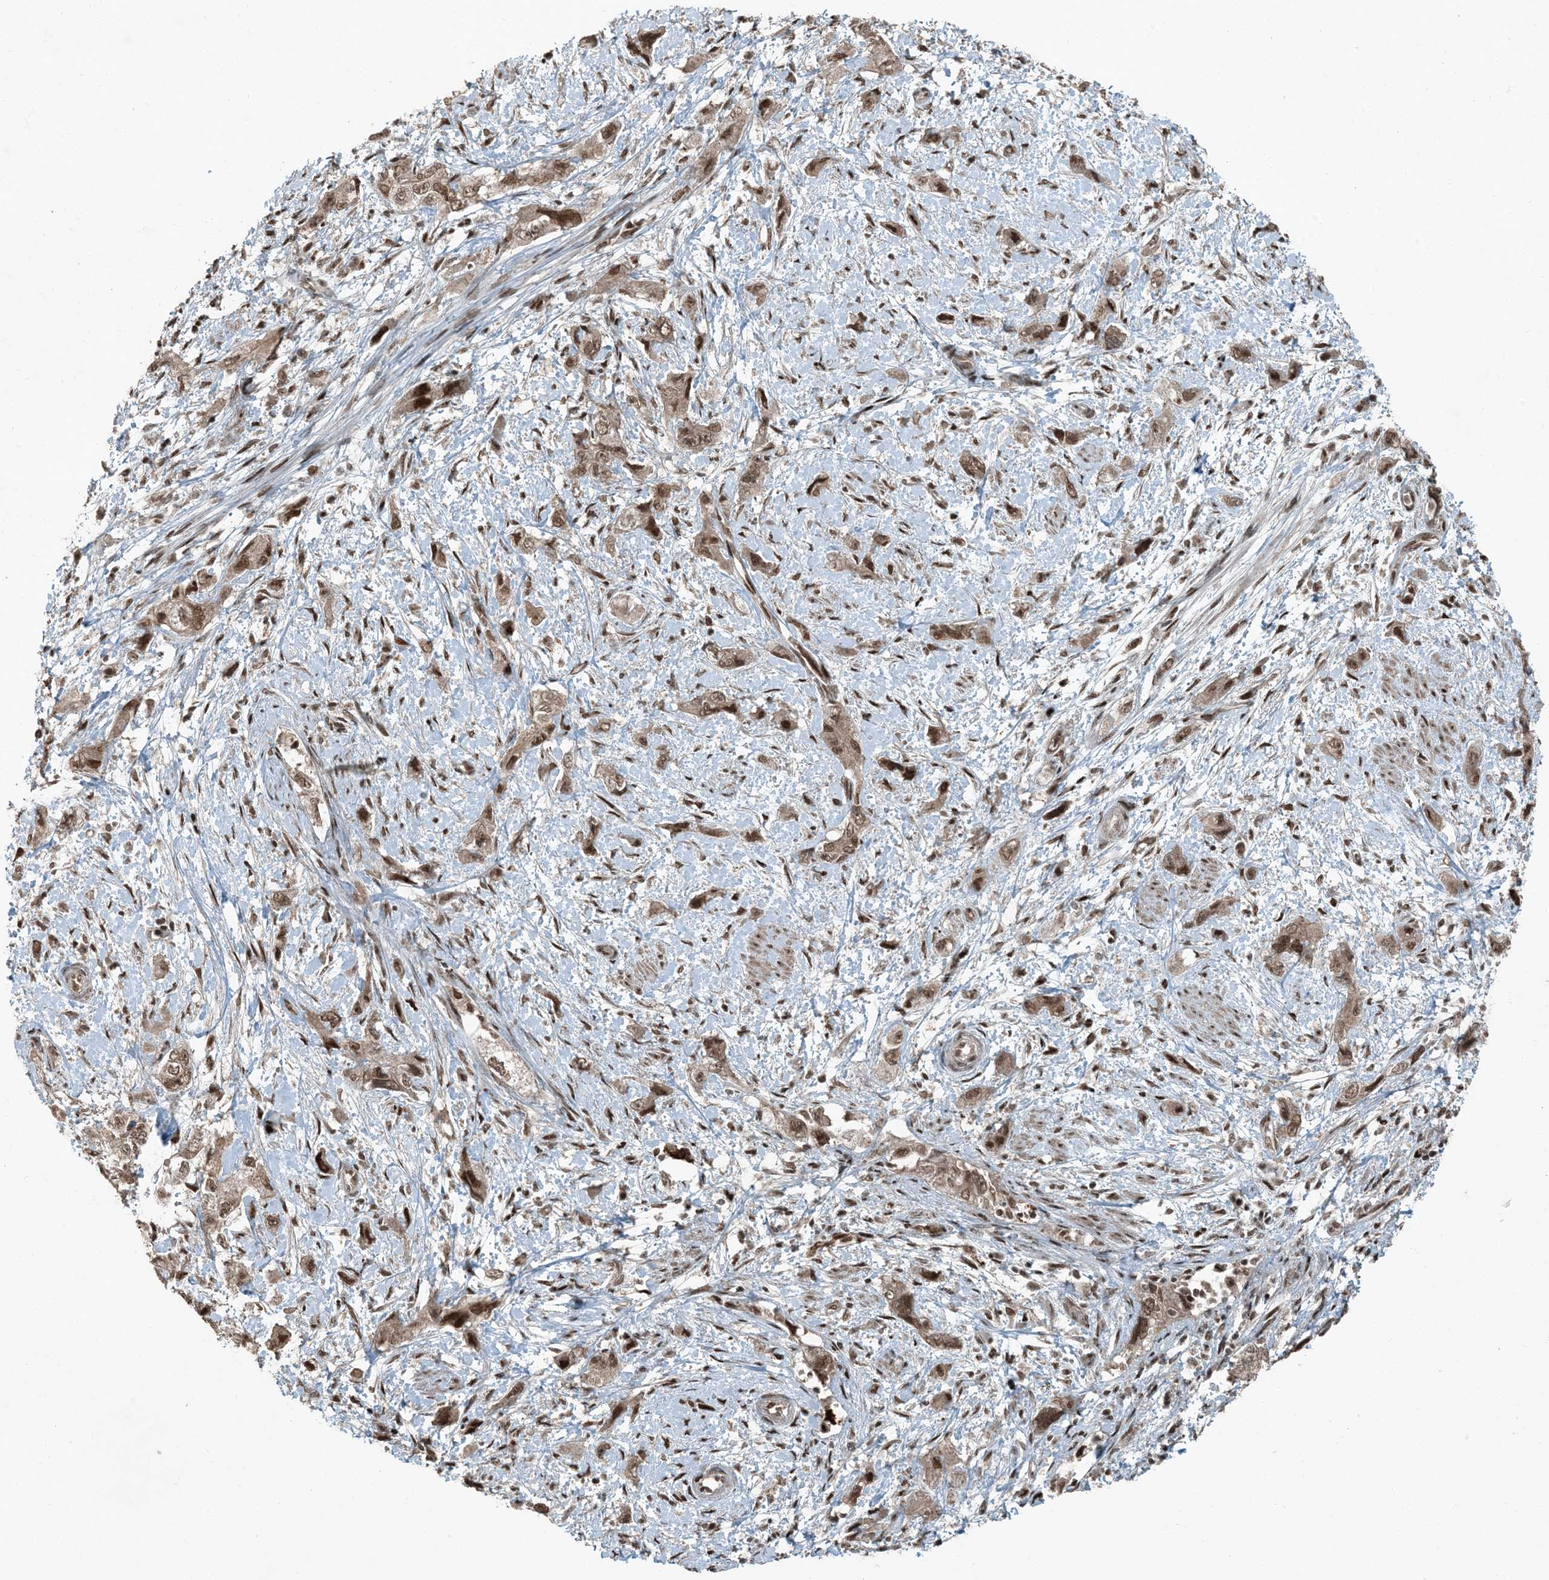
{"staining": {"intensity": "moderate", "quantity": ">75%", "location": "nuclear"}, "tissue": "pancreatic cancer", "cell_type": "Tumor cells", "image_type": "cancer", "snomed": [{"axis": "morphology", "description": "Adenocarcinoma, NOS"}, {"axis": "topography", "description": "Pancreas"}], "caption": "Immunohistochemistry (IHC) of pancreatic adenocarcinoma reveals medium levels of moderate nuclear staining in about >75% of tumor cells.", "gene": "TRAPPC12", "patient": {"sex": "female", "age": 73}}